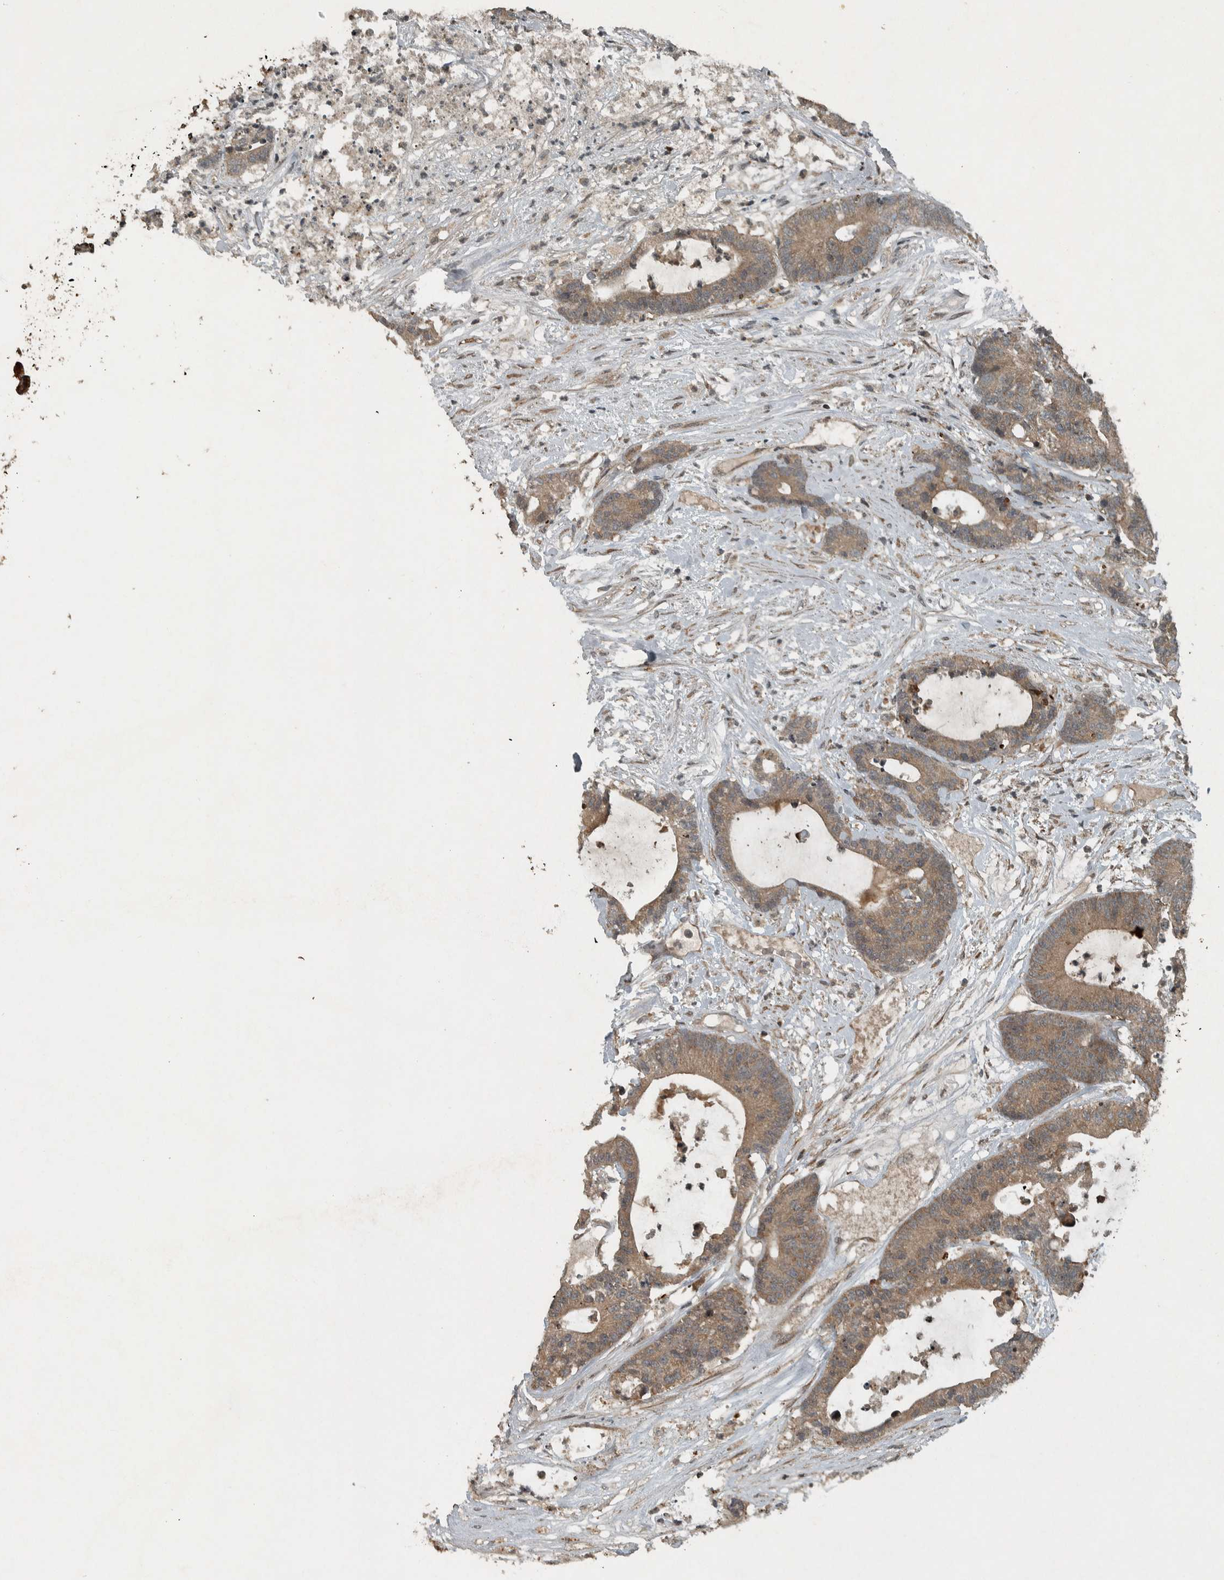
{"staining": {"intensity": "moderate", "quantity": ">75%", "location": "cytoplasmic/membranous"}, "tissue": "colorectal cancer", "cell_type": "Tumor cells", "image_type": "cancer", "snomed": [{"axis": "morphology", "description": "Adenocarcinoma, NOS"}, {"axis": "topography", "description": "Colon"}], "caption": "Moderate cytoplasmic/membranous staining for a protein is present in approximately >75% of tumor cells of colorectal cancer using immunohistochemistry (IHC).", "gene": "KIFAP3", "patient": {"sex": "female", "age": 84}}